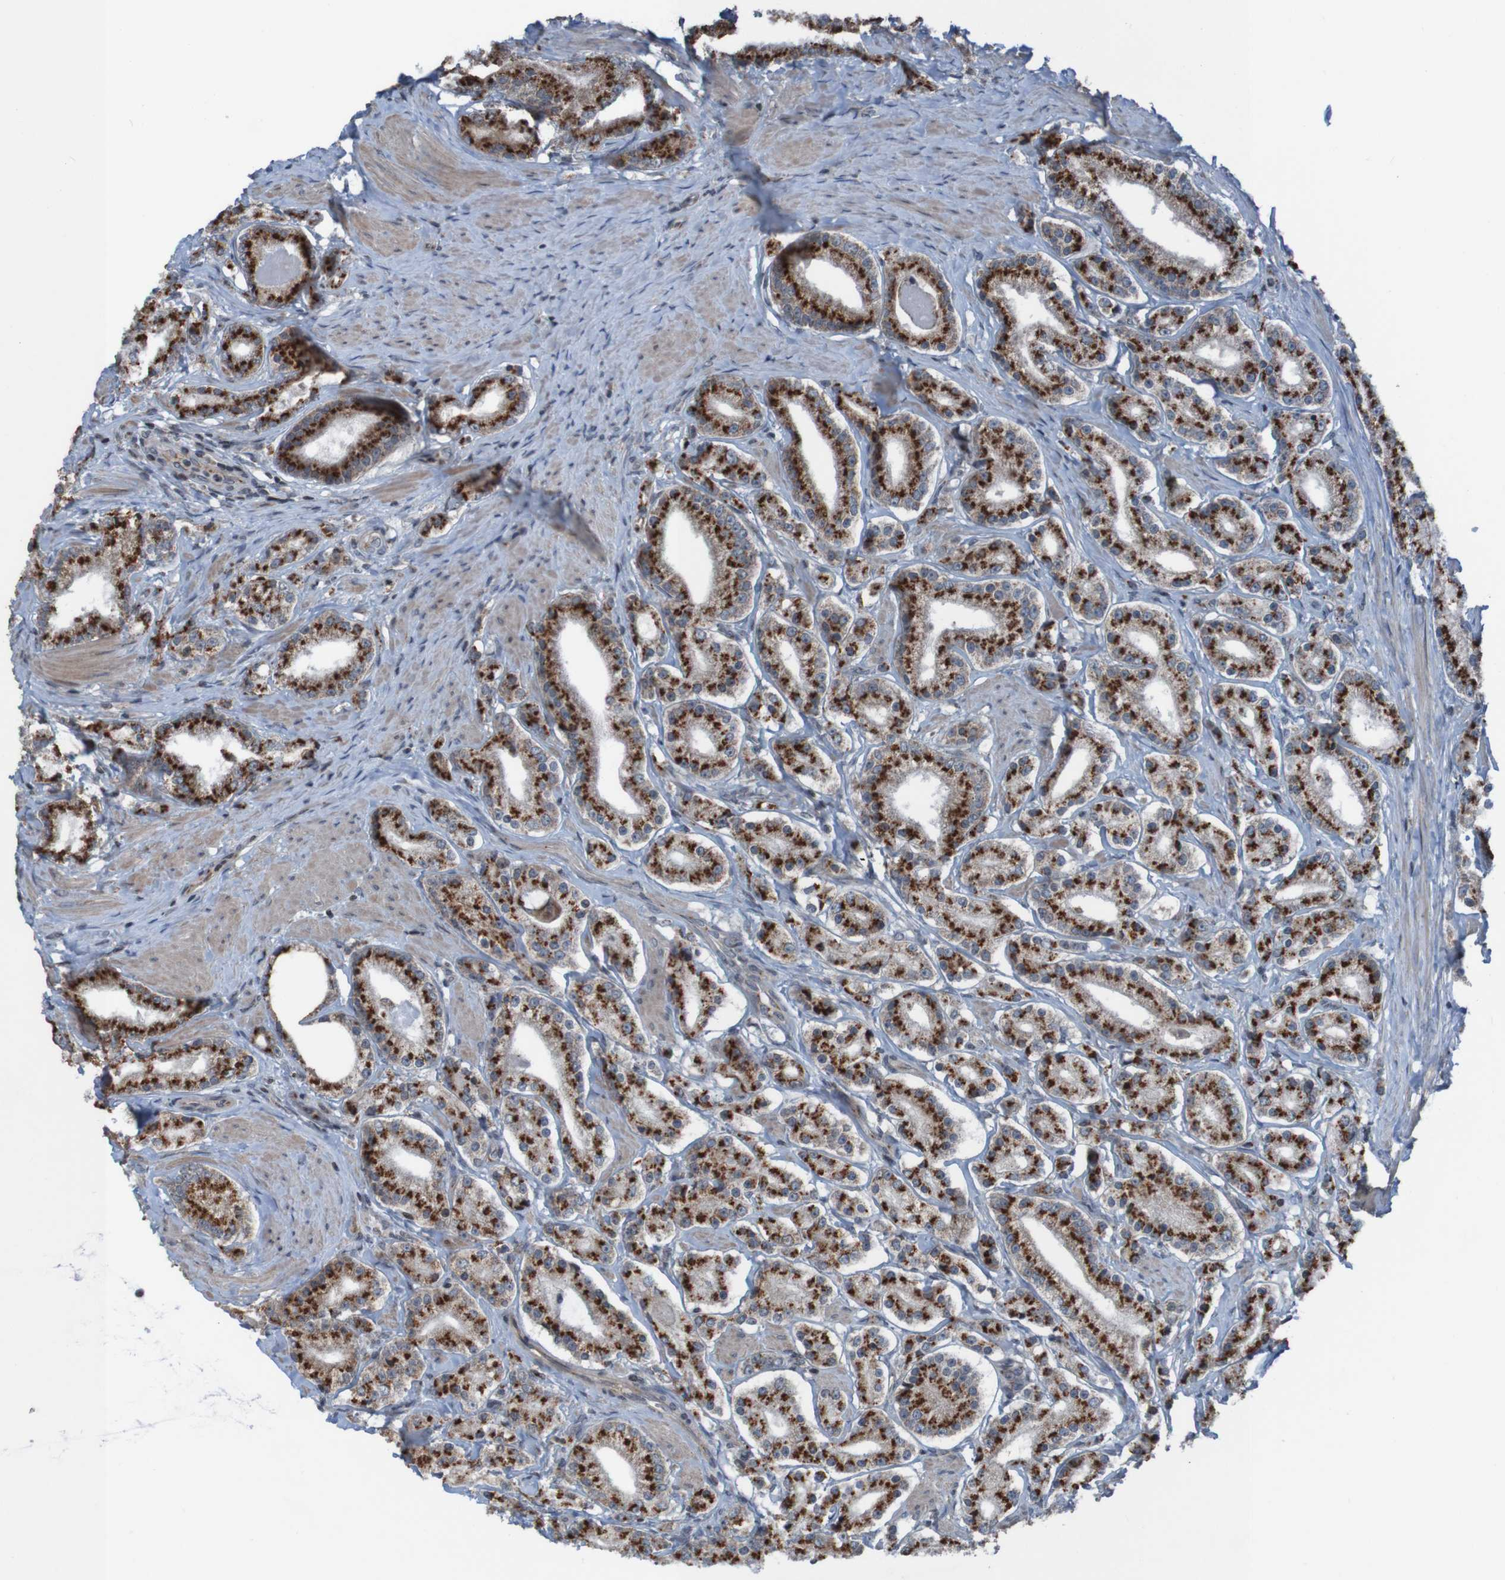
{"staining": {"intensity": "strong", "quantity": ">75%", "location": "cytoplasmic/membranous"}, "tissue": "prostate cancer", "cell_type": "Tumor cells", "image_type": "cancer", "snomed": [{"axis": "morphology", "description": "Adenocarcinoma, Low grade"}, {"axis": "topography", "description": "Prostate"}], "caption": "Tumor cells display high levels of strong cytoplasmic/membranous staining in about >75% of cells in prostate cancer (adenocarcinoma (low-grade)). The staining is performed using DAB brown chromogen to label protein expression. The nuclei are counter-stained blue using hematoxylin.", "gene": "UNG", "patient": {"sex": "male", "age": 63}}